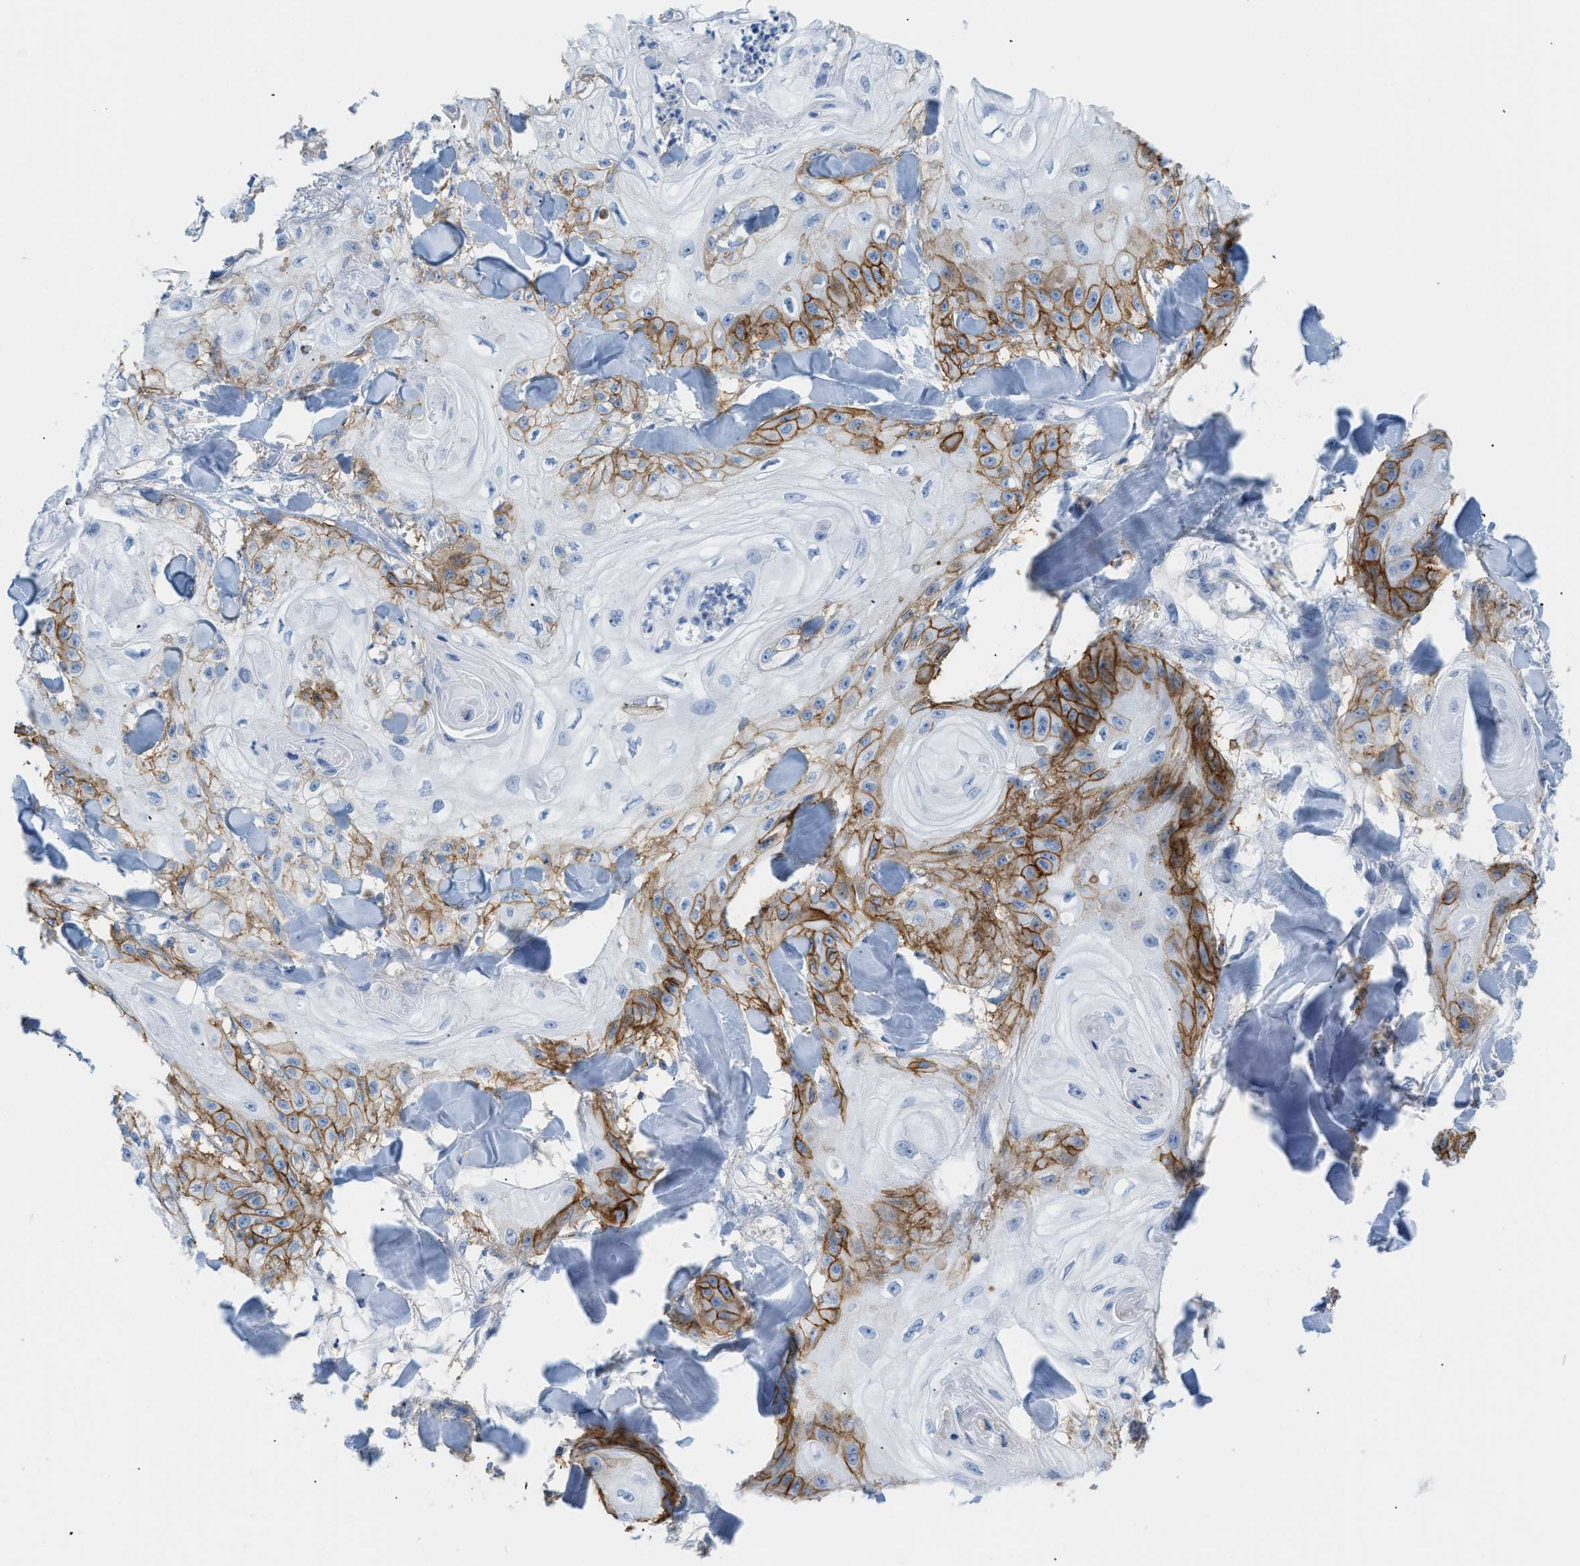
{"staining": {"intensity": "strong", "quantity": "<25%", "location": "cytoplasmic/membranous"}, "tissue": "skin cancer", "cell_type": "Tumor cells", "image_type": "cancer", "snomed": [{"axis": "morphology", "description": "Squamous cell carcinoma, NOS"}, {"axis": "topography", "description": "Skin"}], "caption": "Immunohistochemical staining of skin squamous cell carcinoma shows strong cytoplasmic/membranous protein positivity in about <25% of tumor cells. (DAB IHC, brown staining for protein, blue staining for nuclei).", "gene": "SLC3A2", "patient": {"sex": "male", "age": 74}}